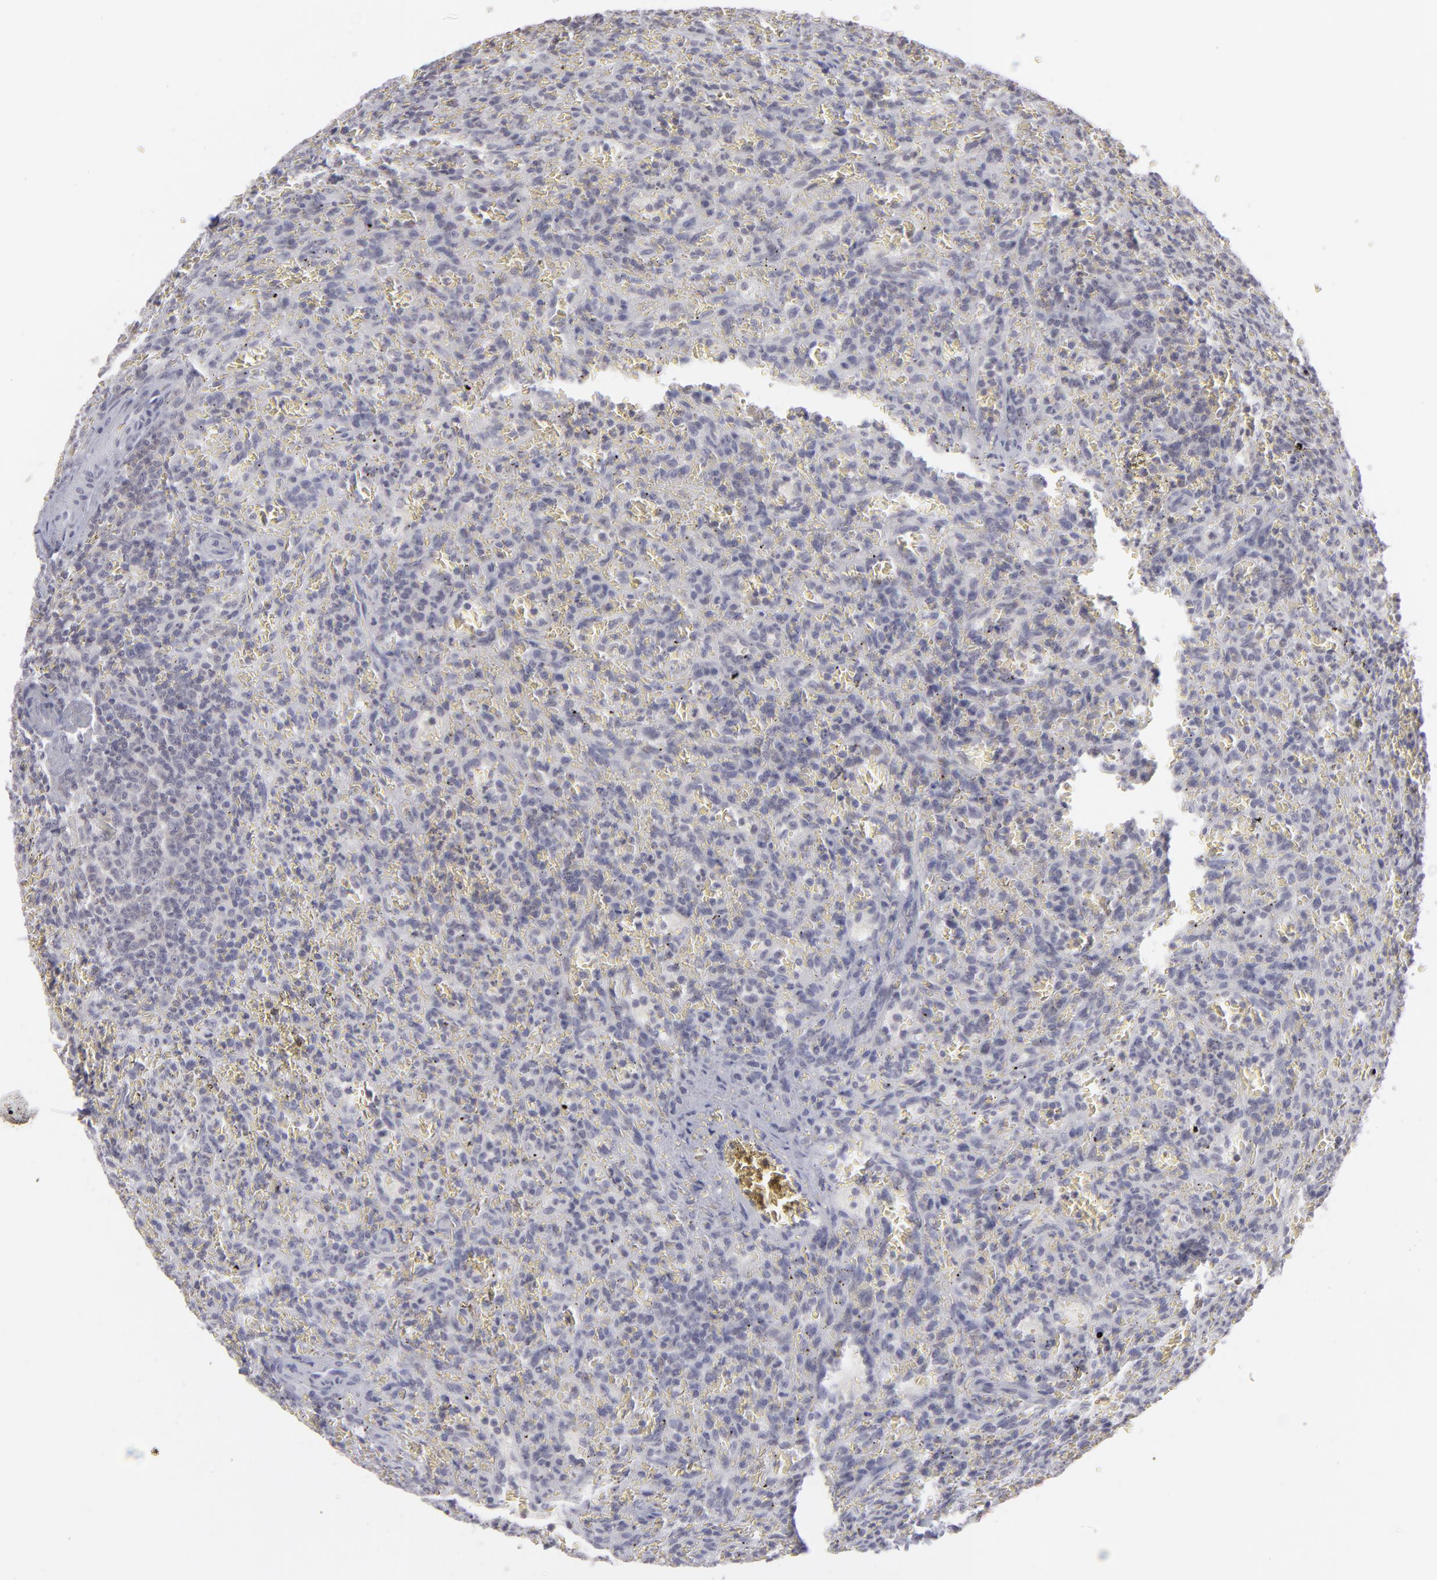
{"staining": {"intensity": "negative", "quantity": "none", "location": "none"}, "tissue": "lymphoma", "cell_type": "Tumor cells", "image_type": "cancer", "snomed": [{"axis": "morphology", "description": "Malignant lymphoma, non-Hodgkin's type, Low grade"}, {"axis": "topography", "description": "Spleen"}], "caption": "DAB (3,3'-diaminobenzidine) immunohistochemical staining of human lymphoma displays no significant staining in tumor cells. Brightfield microscopy of immunohistochemistry (IHC) stained with DAB (3,3'-diaminobenzidine) (brown) and hematoxylin (blue), captured at high magnification.", "gene": "CLDN2", "patient": {"sex": "female", "age": 64}}